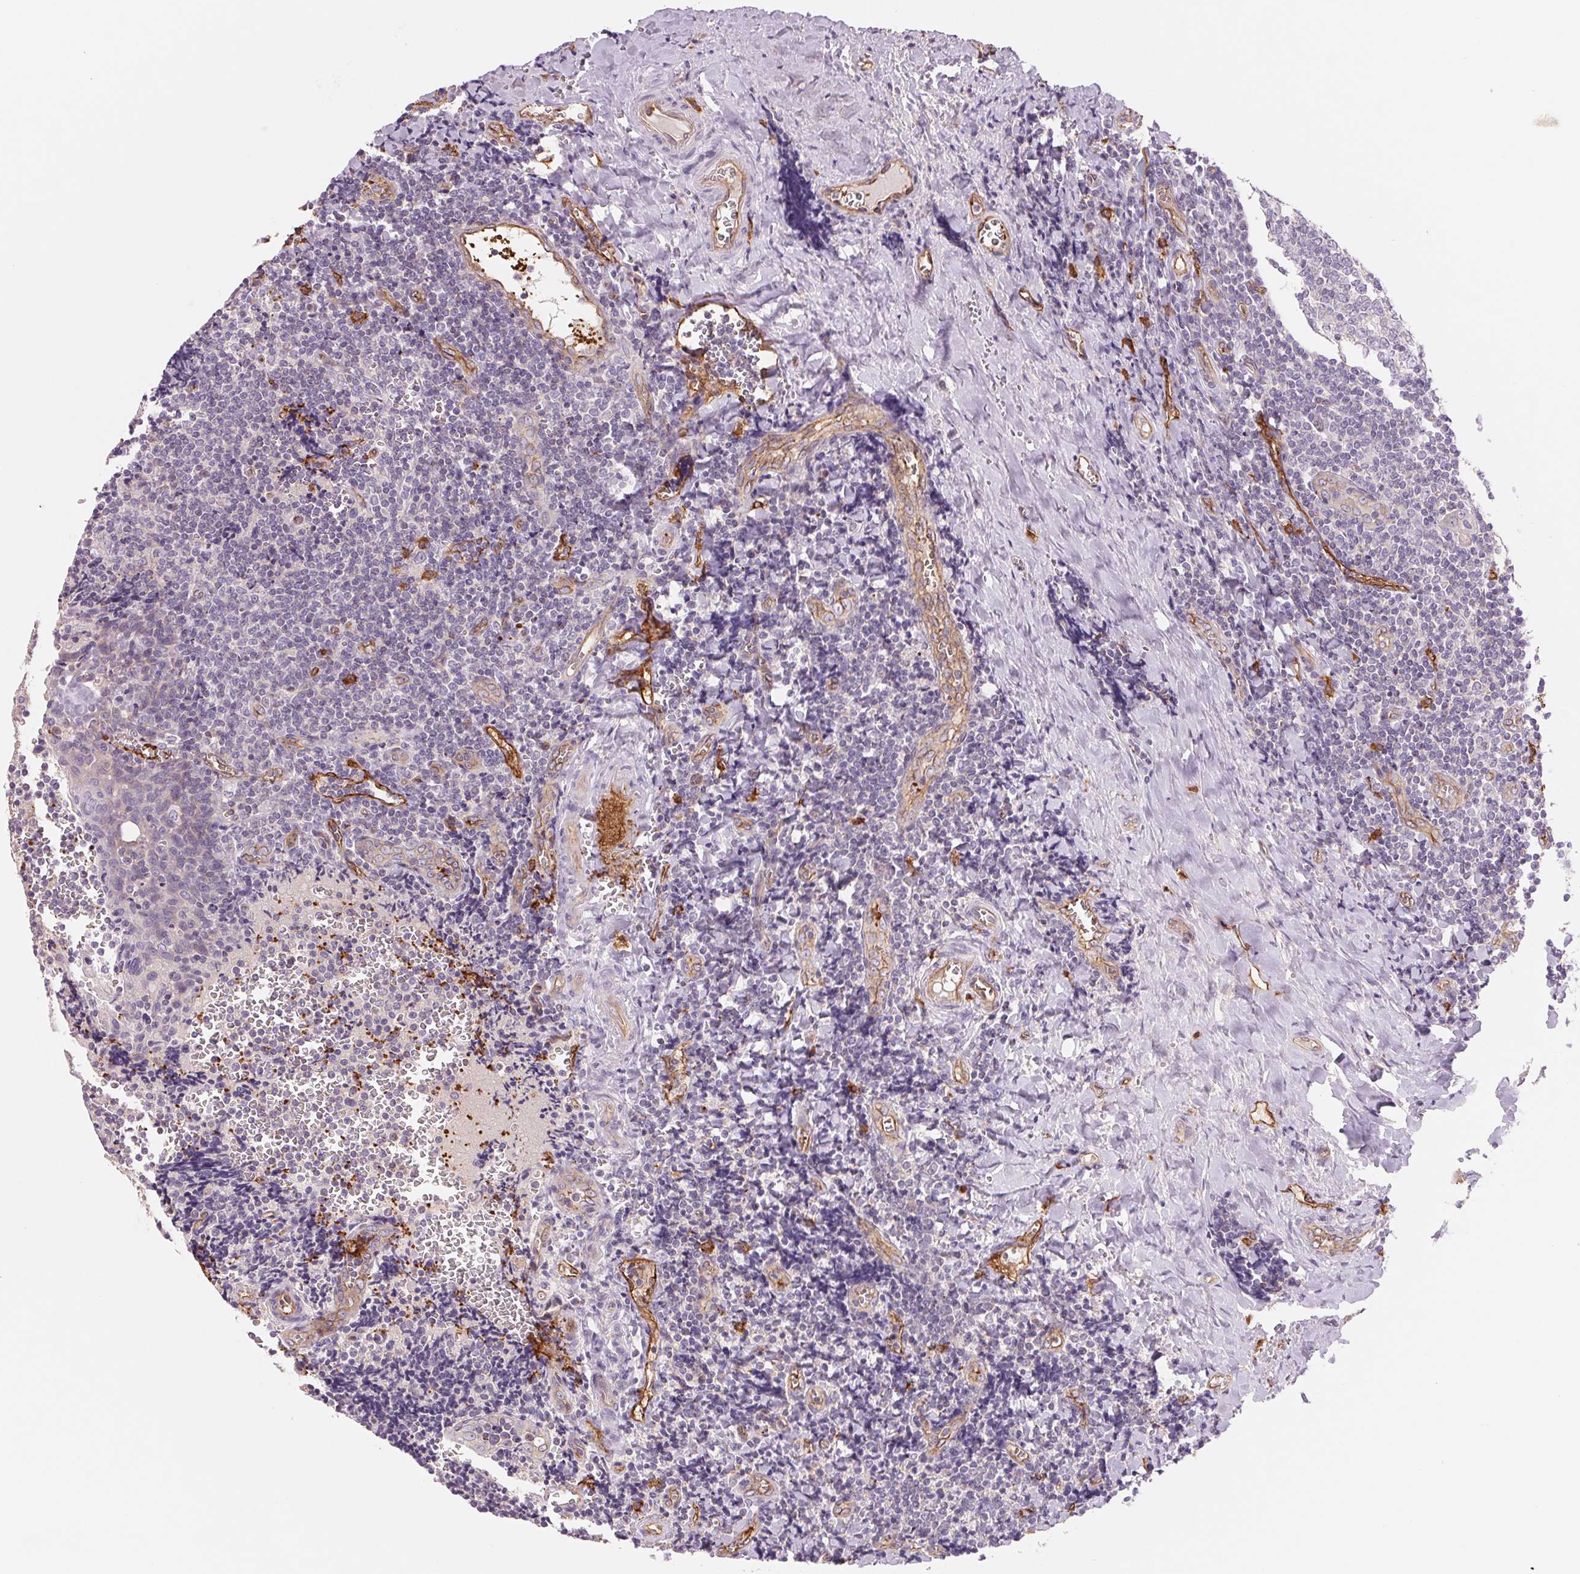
{"staining": {"intensity": "negative", "quantity": "none", "location": "none"}, "tissue": "tonsil", "cell_type": "Germinal center cells", "image_type": "normal", "snomed": [{"axis": "morphology", "description": "Normal tissue, NOS"}, {"axis": "morphology", "description": "Inflammation, NOS"}, {"axis": "topography", "description": "Tonsil"}], "caption": "IHC of unremarkable tonsil demonstrates no positivity in germinal center cells. (DAB (3,3'-diaminobenzidine) immunohistochemistry, high magnification).", "gene": "ANKRD13B", "patient": {"sex": "female", "age": 31}}